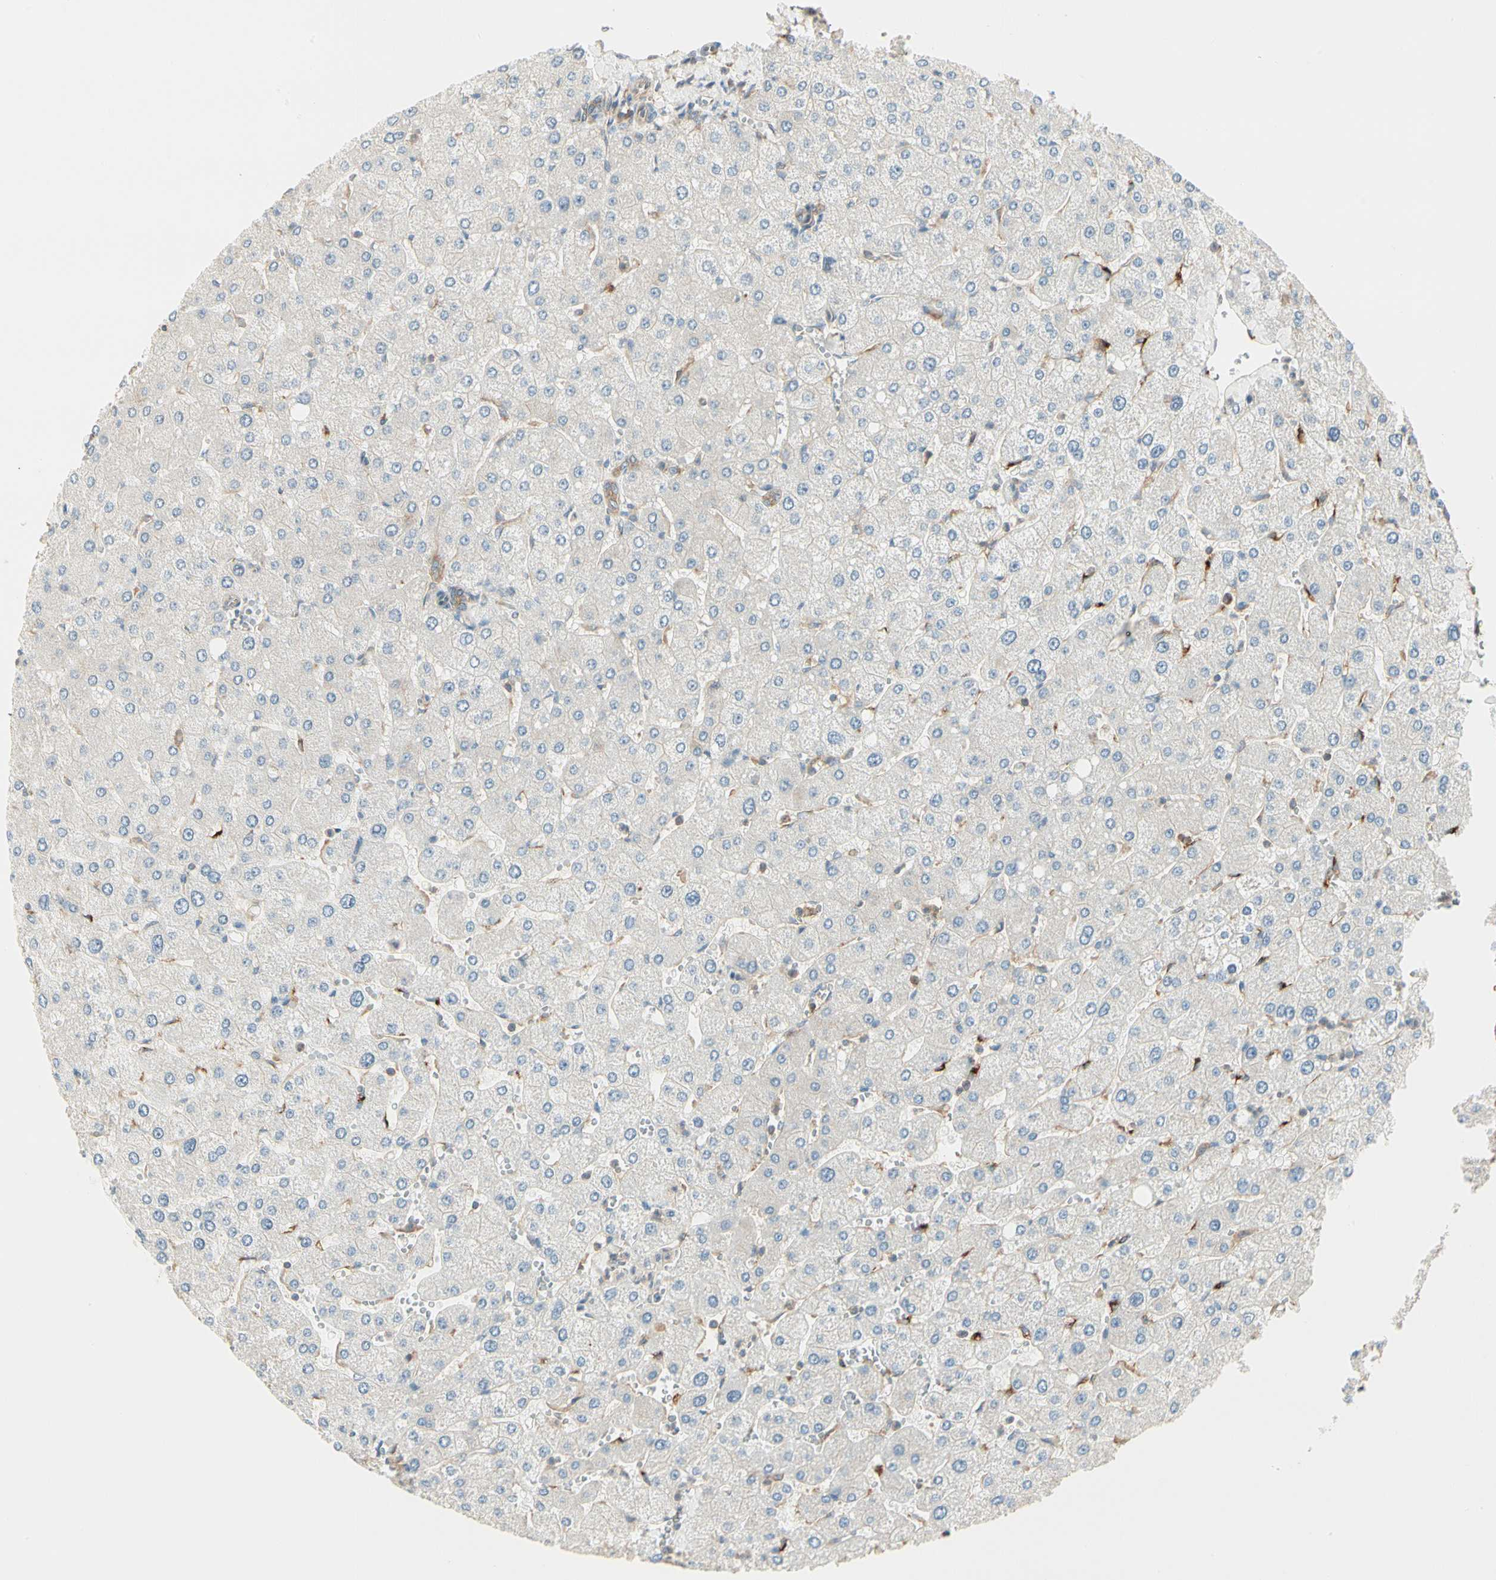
{"staining": {"intensity": "weak", "quantity": ">75%", "location": "cytoplasmic/membranous"}, "tissue": "liver", "cell_type": "Cholangiocytes", "image_type": "normal", "snomed": [{"axis": "morphology", "description": "Normal tissue, NOS"}, {"axis": "topography", "description": "Liver"}], "caption": "Immunohistochemistry (IHC) staining of normal liver, which reveals low levels of weak cytoplasmic/membranous staining in approximately >75% of cholangiocytes indicating weak cytoplasmic/membranous protein expression. The staining was performed using DAB (brown) for protein detection and nuclei were counterstained in hematoxylin (blue).", "gene": "AGFG1", "patient": {"sex": "male", "age": 55}}